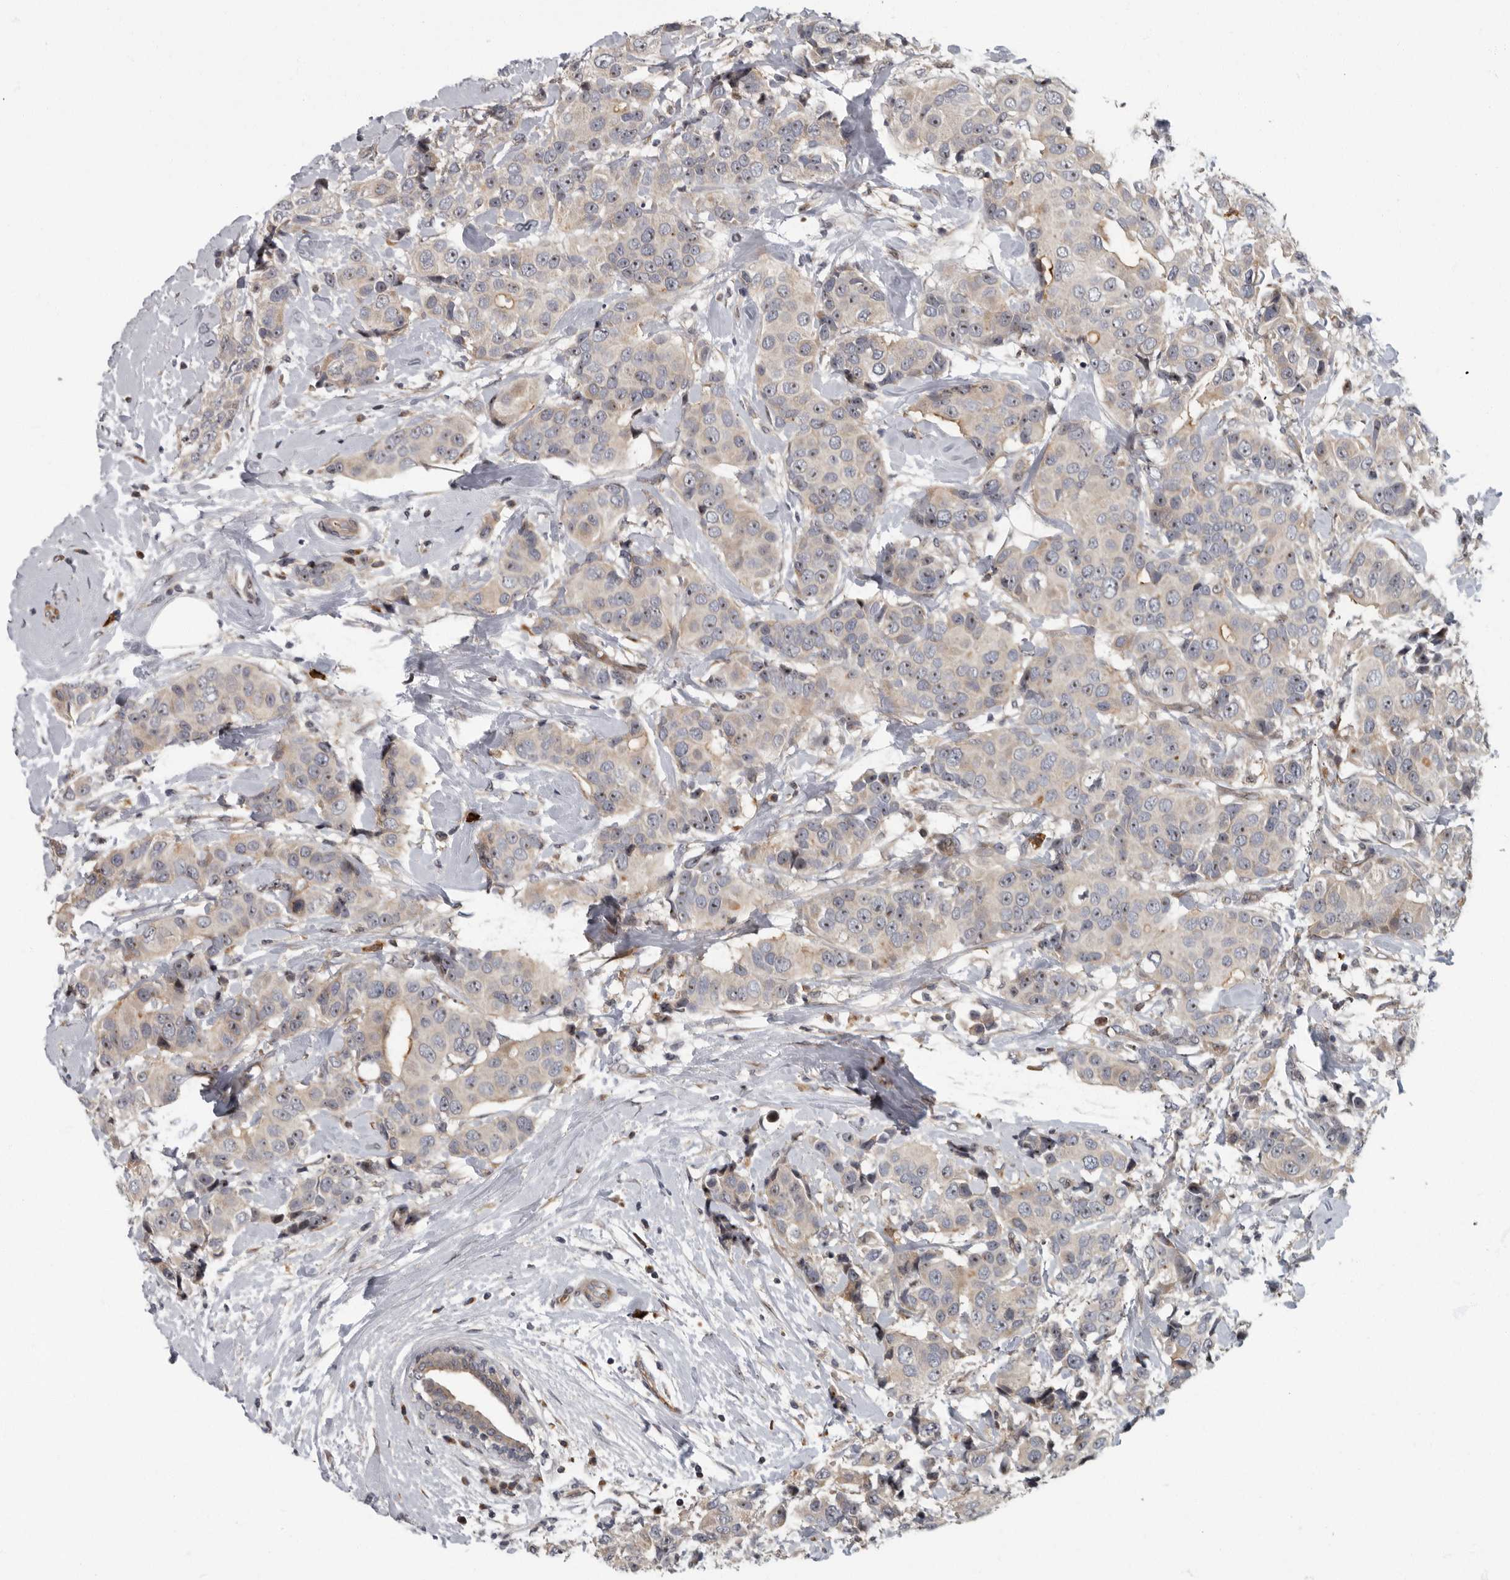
{"staining": {"intensity": "weak", "quantity": "<25%", "location": "cytoplasmic/membranous"}, "tissue": "breast cancer", "cell_type": "Tumor cells", "image_type": "cancer", "snomed": [{"axis": "morphology", "description": "Normal tissue, NOS"}, {"axis": "morphology", "description": "Duct carcinoma"}, {"axis": "topography", "description": "Breast"}], "caption": "A high-resolution photomicrograph shows IHC staining of breast cancer, which demonstrates no significant expression in tumor cells.", "gene": "PDCD11", "patient": {"sex": "female", "age": 39}}